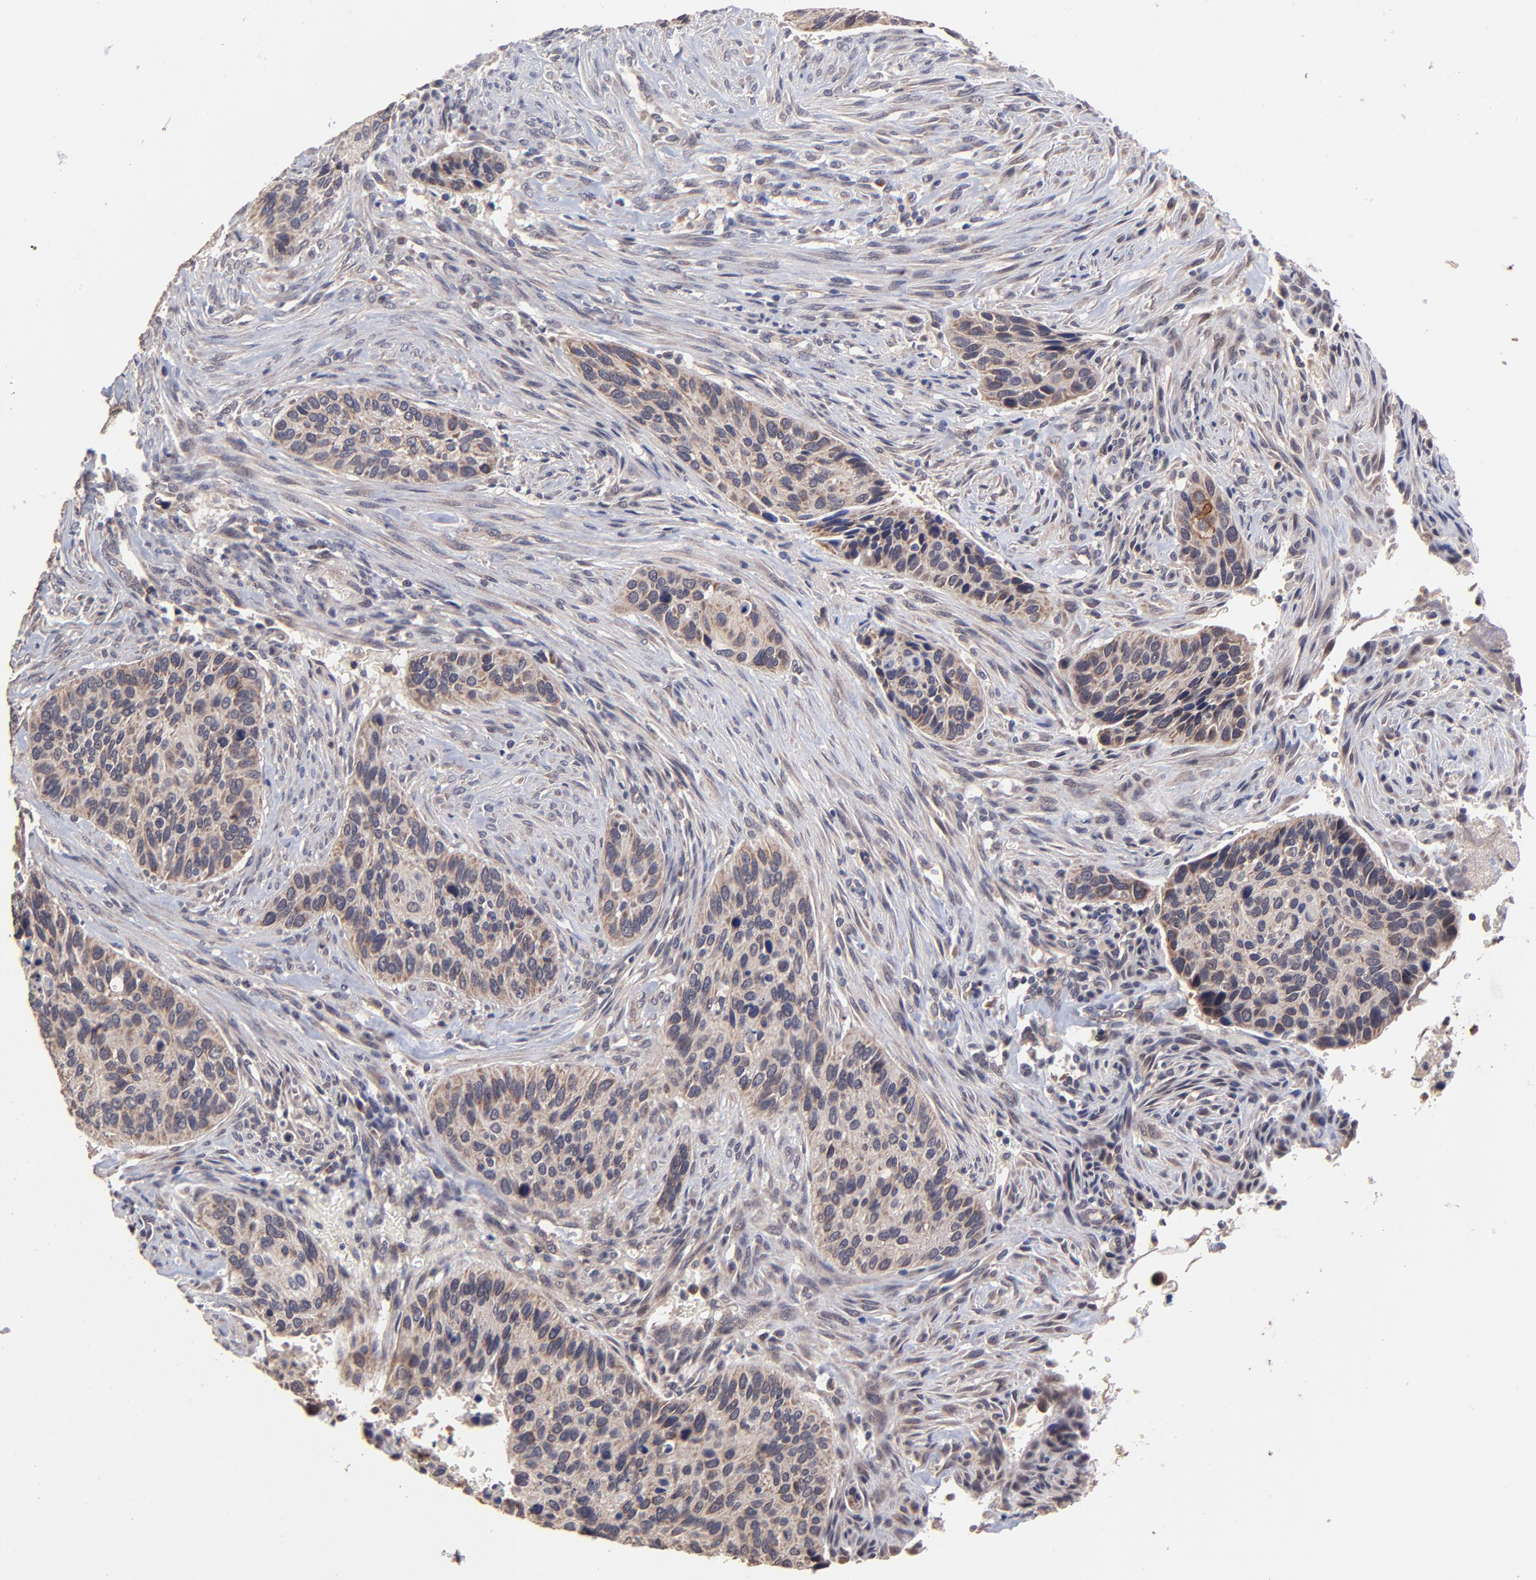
{"staining": {"intensity": "moderate", "quantity": ">75%", "location": "cytoplasmic/membranous"}, "tissue": "cervical cancer", "cell_type": "Tumor cells", "image_type": "cancer", "snomed": [{"axis": "morphology", "description": "Adenocarcinoma, NOS"}, {"axis": "topography", "description": "Cervix"}], "caption": "Immunohistochemistry (IHC) image of cervical adenocarcinoma stained for a protein (brown), which displays medium levels of moderate cytoplasmic/membranous positivity in about >75% of tumor cells.", "gene": "BAIAP2L2", "patient": {"sex": "female", "age": 29}}